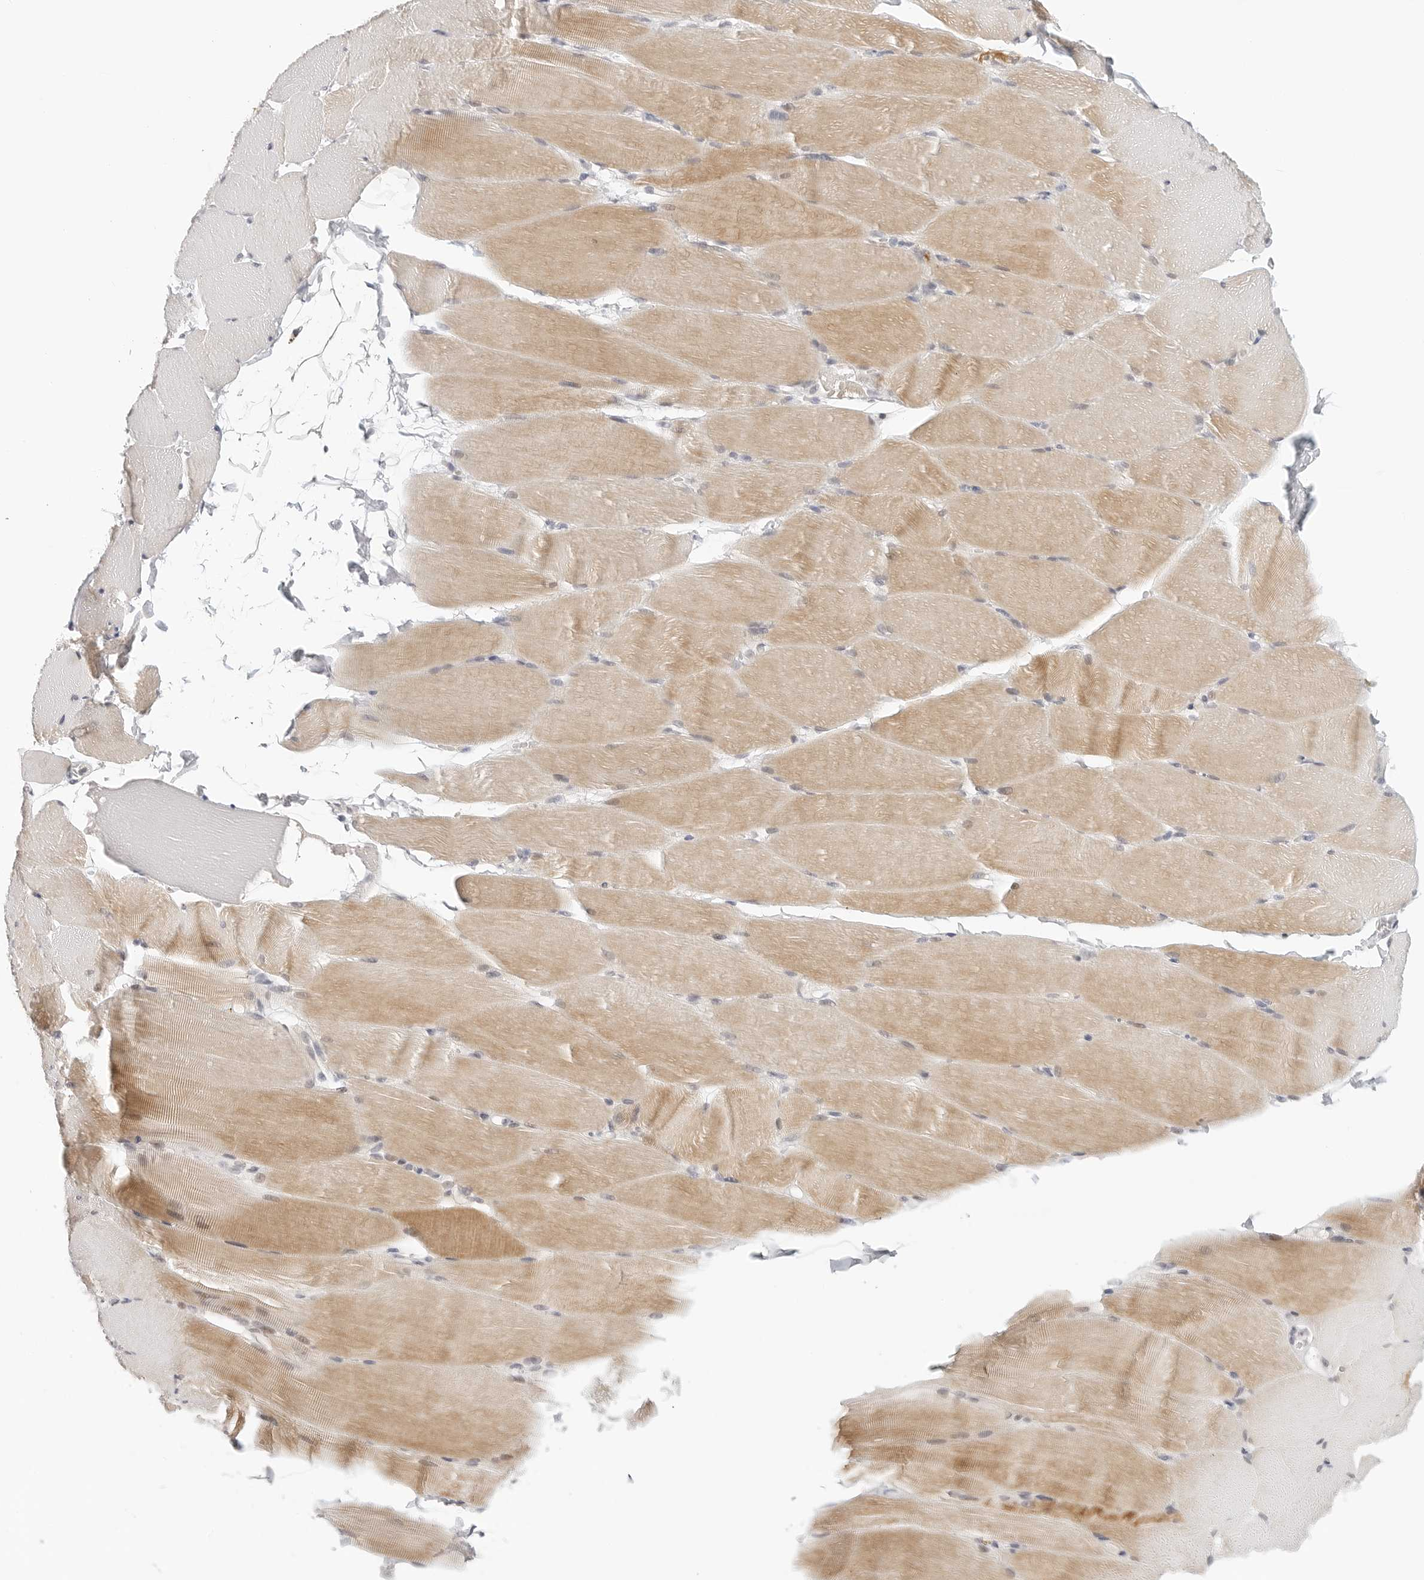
{"staining": {"intensity": "weak", "quantity": ">75%", "location": "cytoplasmic/membranous"}, "tissue": "skeletal muscle", "cell_type": "Myocytes", "image_type": "normal", "snomed": [{"axis": "morphology", "description": "Normal tissue, NOS"}, {"axis": "topography", "description": "Skeletal muscle"}, {"axis": "topography", "description": "Parathyroid gland"}], "caption": "DAB (3,3'-diaminobenzidine) immunohistochemical staining of normal skeletal muscle shows weak cytoplasmic/membranous protein expression in approximately >75% of myocytes.", "gene": "TSEN2", "patient": {"sex": "female", "age": 37}}